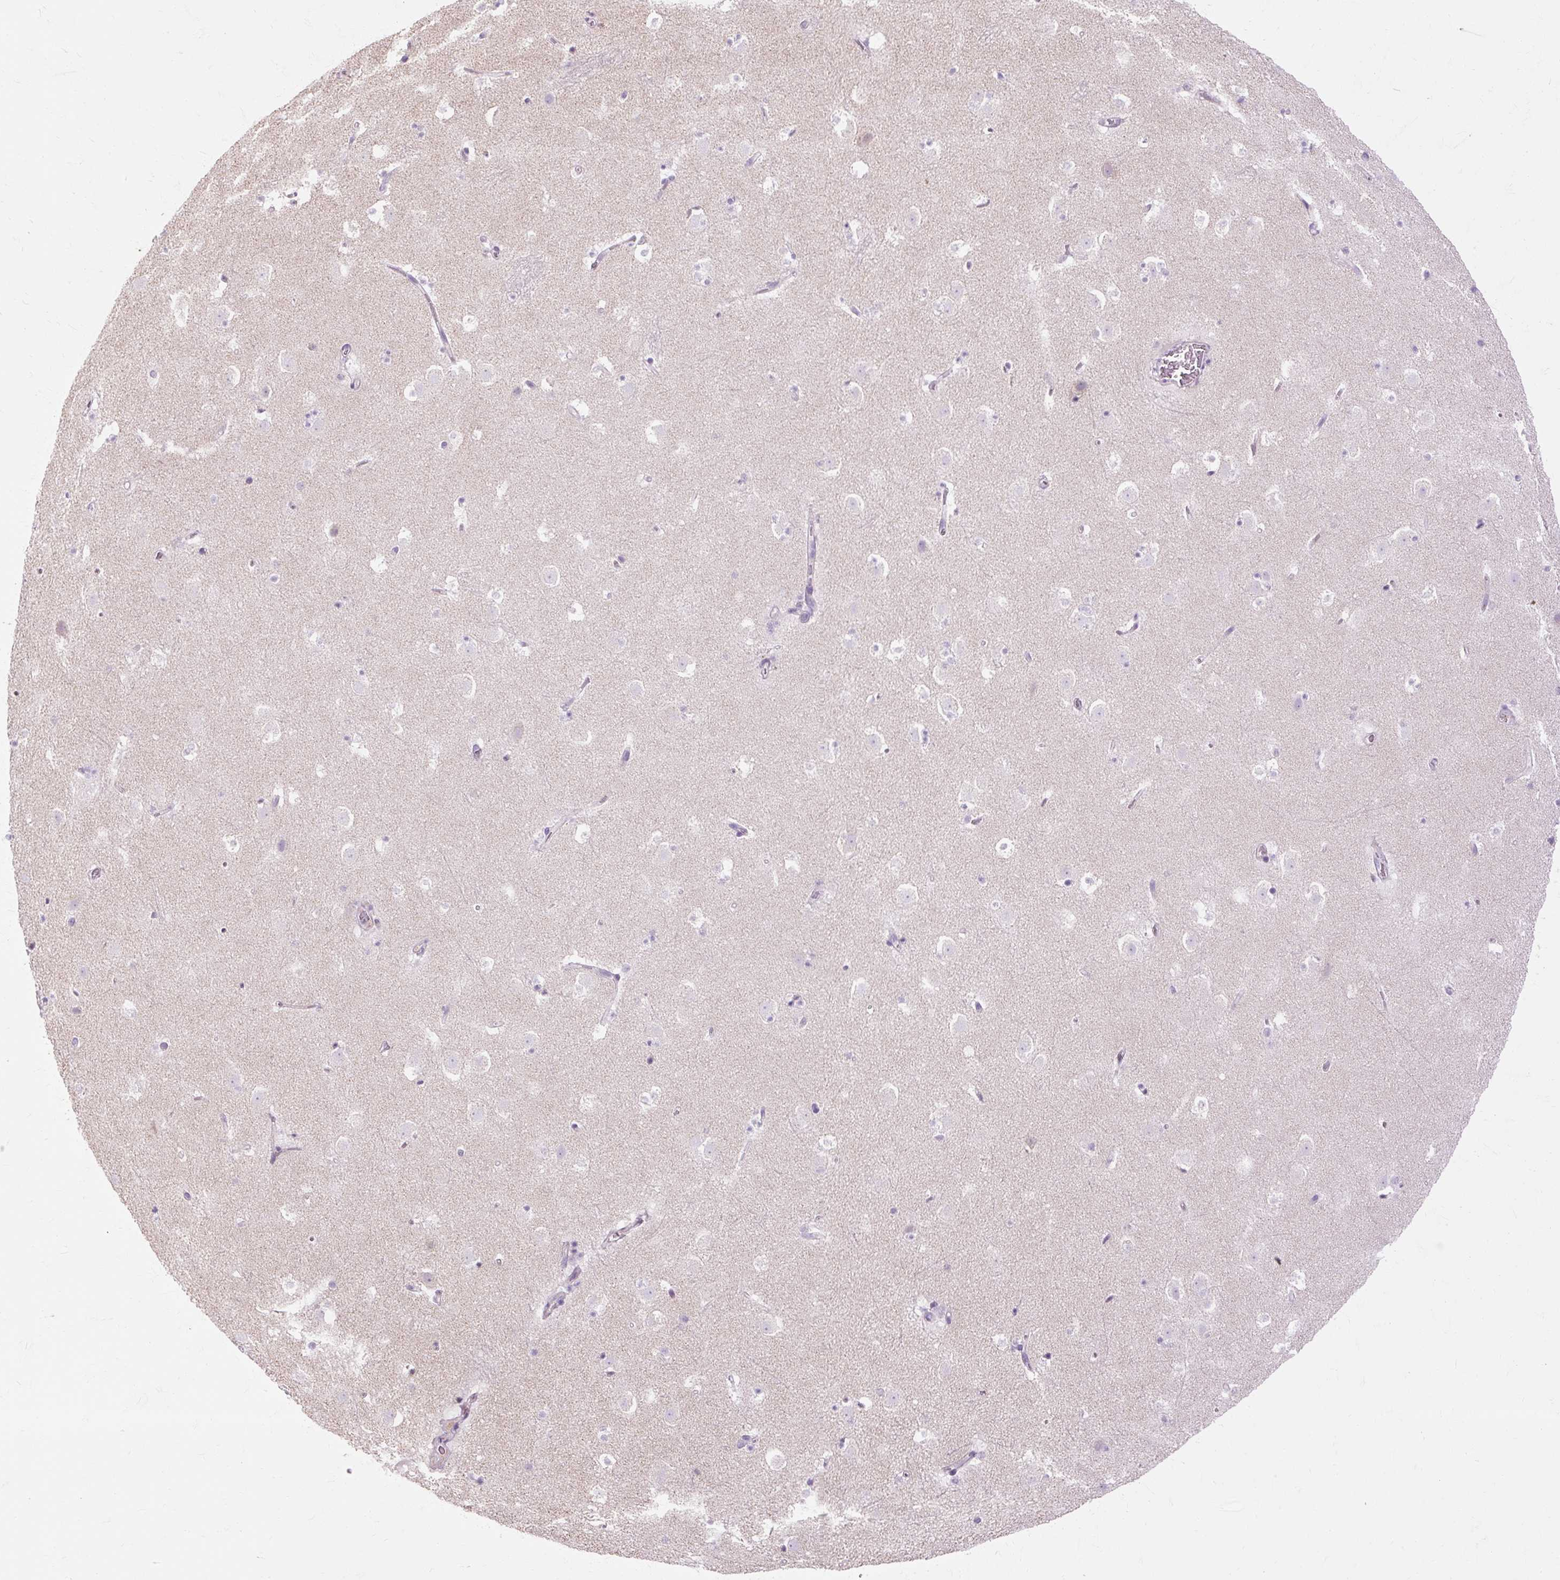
{"staining": {"intensity": "negative", "quantity": "none", "location": "none"}, "tissue": "caudate", "cell_type": "Glial cells", "image_type": "normal", "snomed": [{"axis": "morphology", "description": "Normal tissue, NOS"}, {"axis": "topography", "description": "Lateral ventricle wall"}], "caption": "Immunohistochemistry of unremarkable human caudate shows no expression in glial cells. (Immunohistochemistry (ihc), brightfield microscopy, high magnification).", "gene": "ARRDC2", "patient": {"sex": "male", "age": 37}}